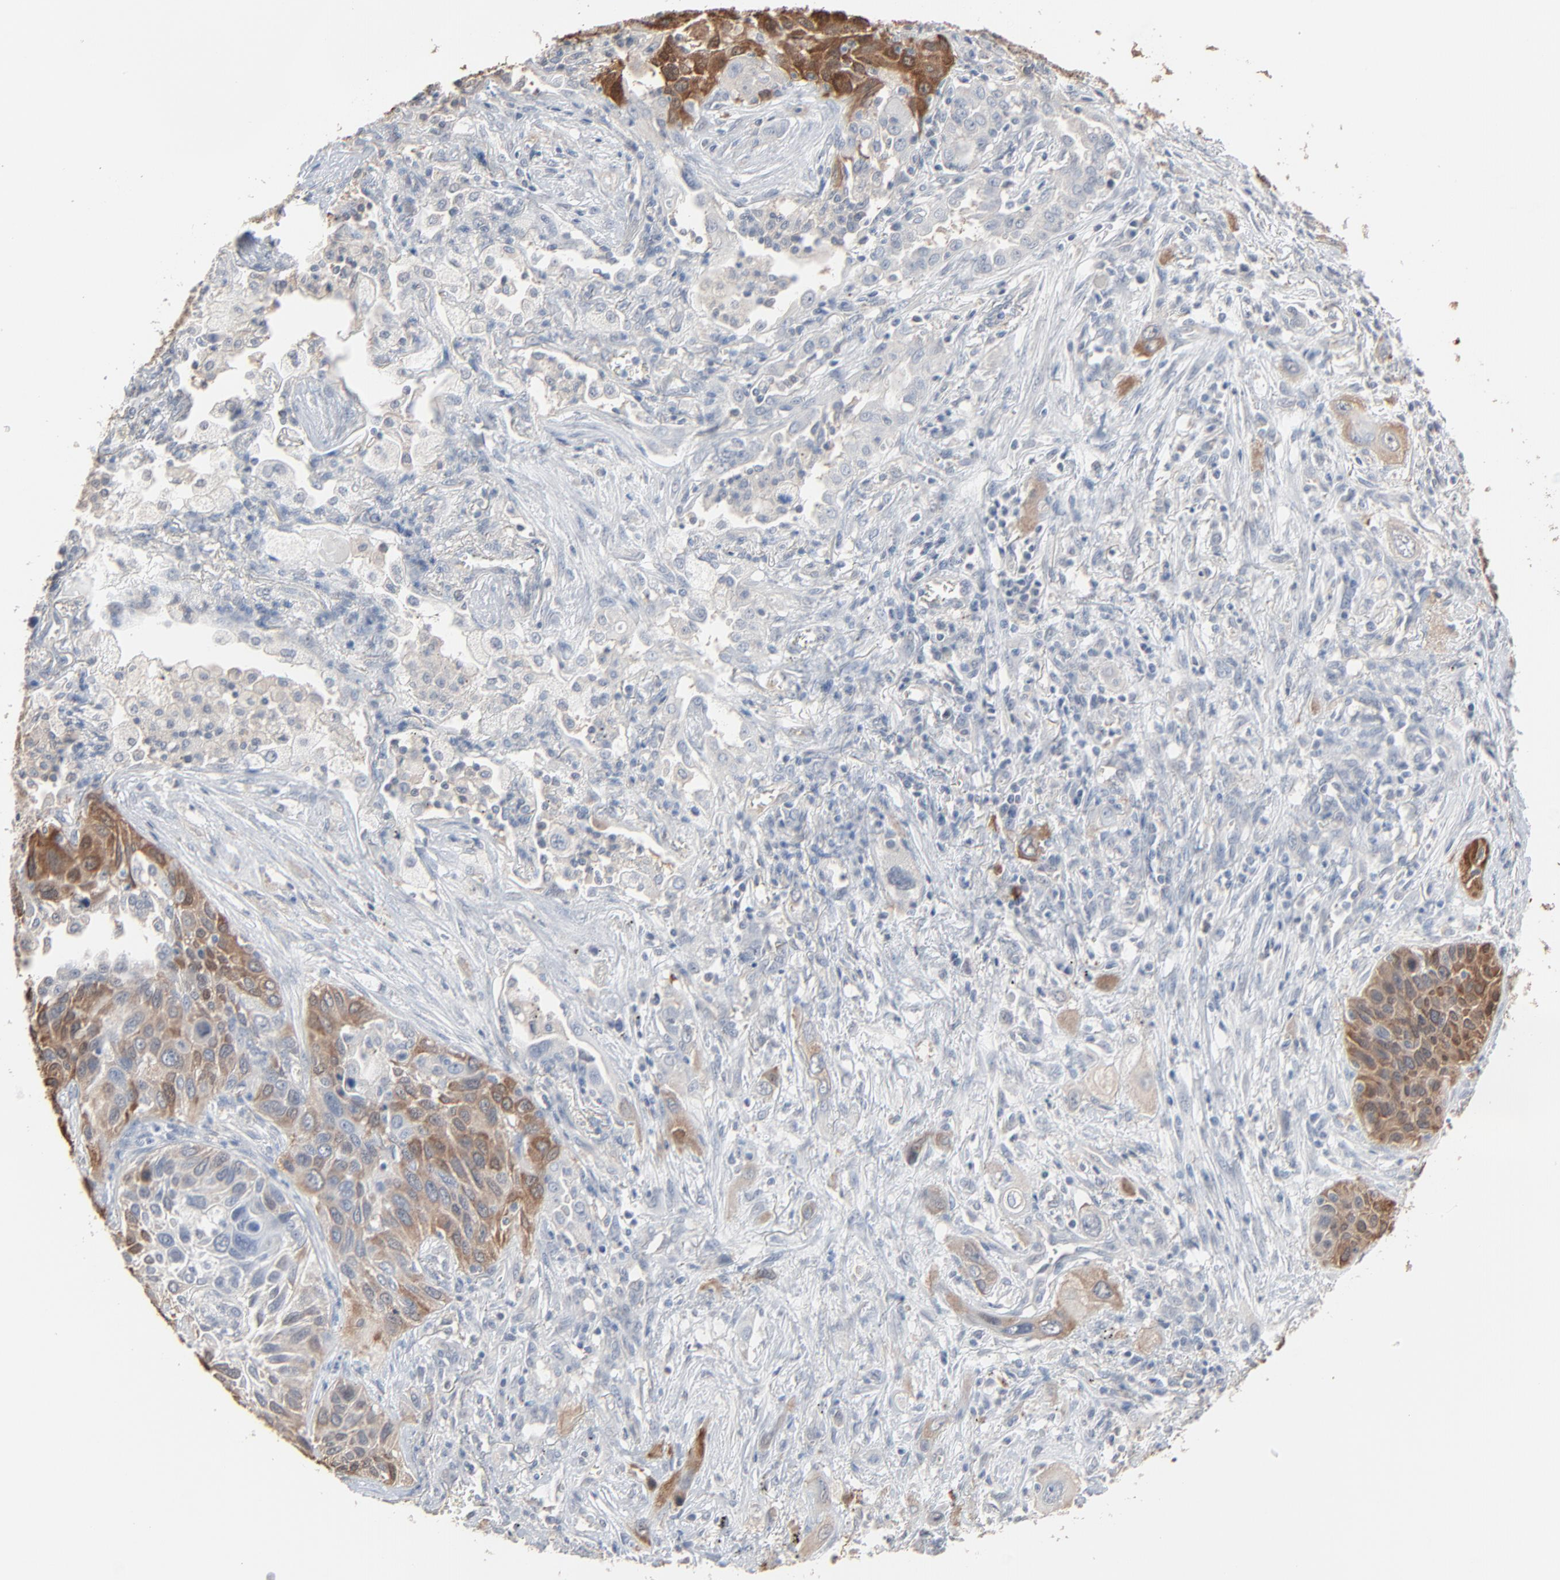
{"staining": {"intensity": "moderate", "quantity": "25%-75%", "location": "cytoplasmic/membranous"}, "tissue": "lung cancer", "cell_type": "Tumor cells", "image_type": "cancer", "snomed": [{"axis": "morphology", "description": "Squamous cell carcinoma, NOS"}, {"axis": "topography", "description": "Lung"}], "caption": "This is a photomicrograph of IHC staining of lung cancer, which shows moderate expression in the cytoplasmic/membranous of tumor cells.", "gene": "CCT5", "patient": {"sex": "female", "age": 76}}